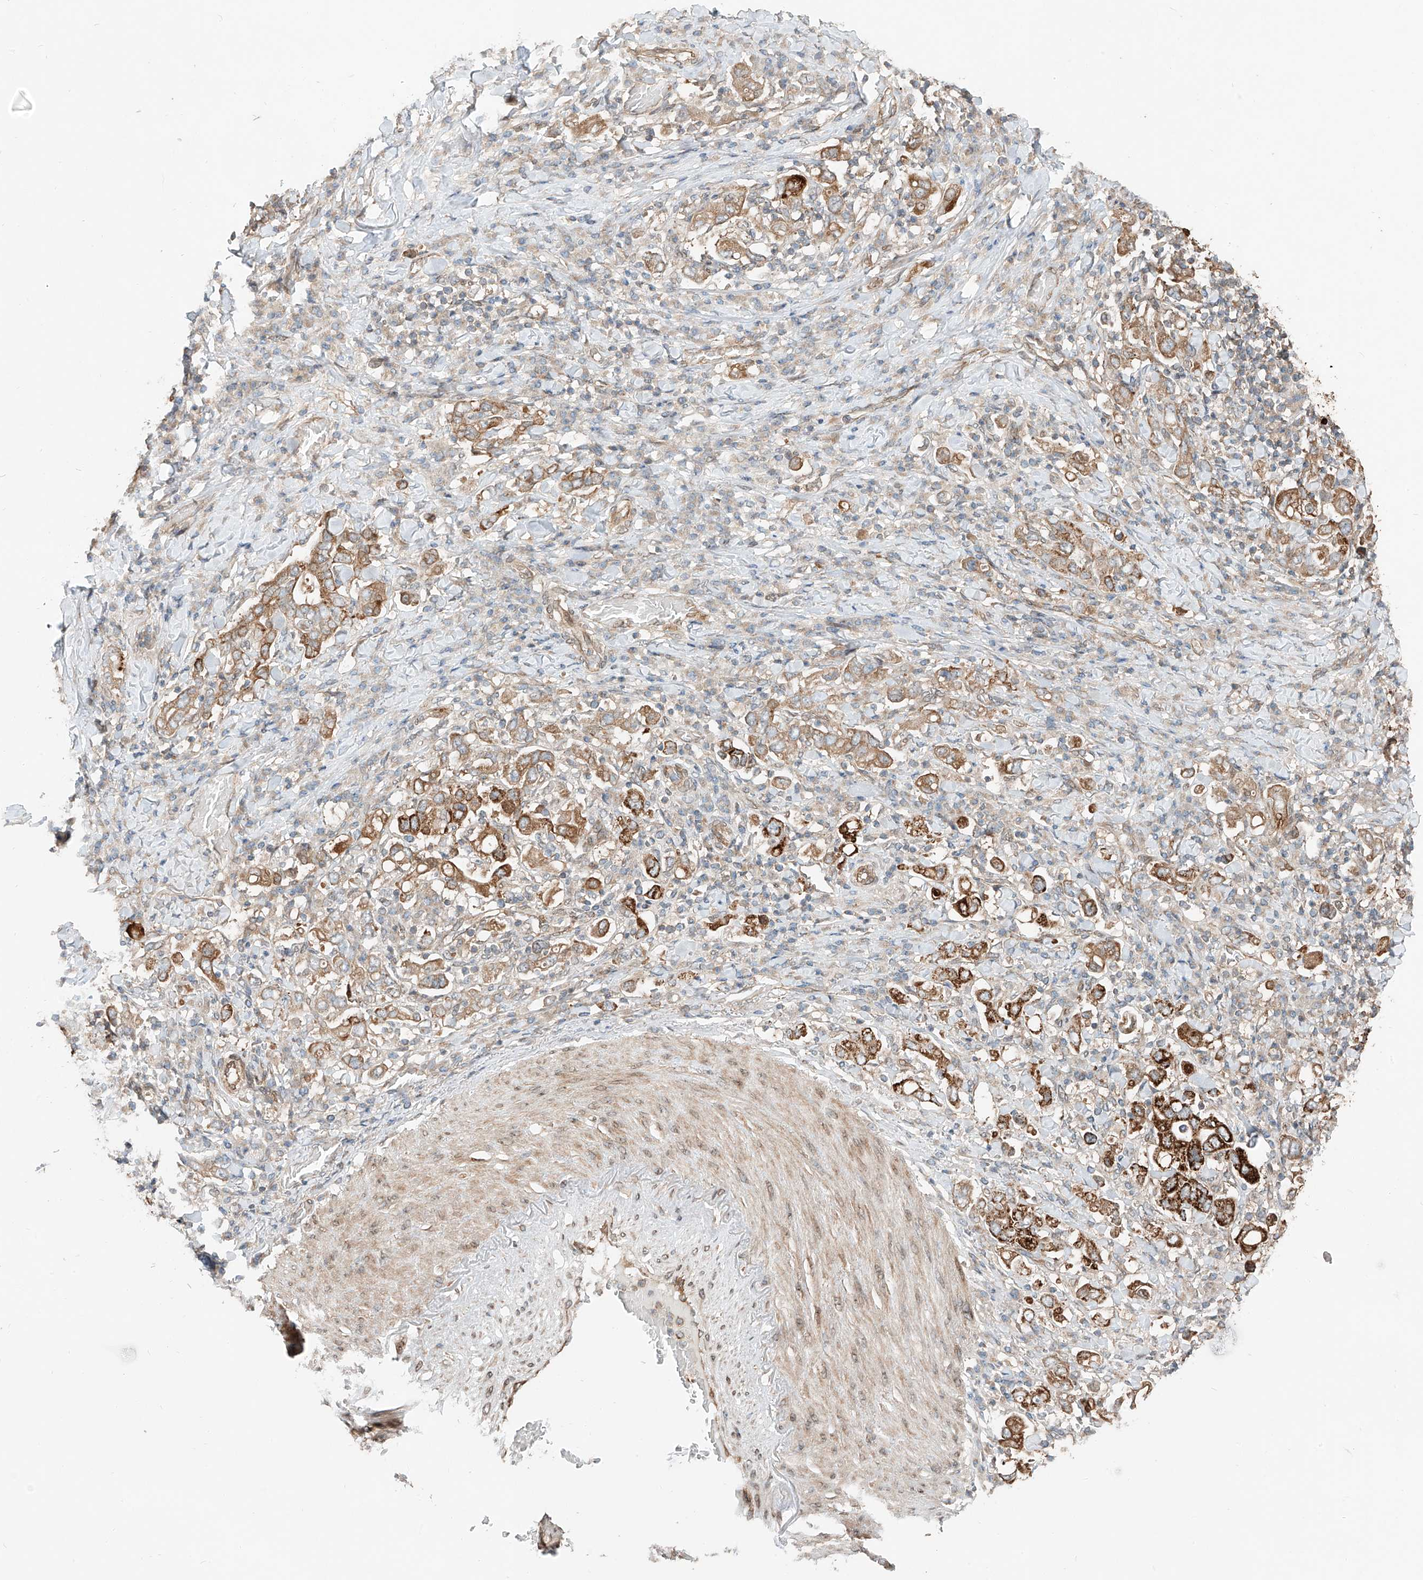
{"staining": {"intensity": "strong", "quantity": ">75%", "location": "cytoplasmic/membranous"}, "tissue": "stomach cancer", "cell_type": "Tumor cells", "image_type": "cancer", "snomed": [{"axis": "morphology", "description": "Adenocarcinoma, NOS"}, {"axis": "topography", "description": "Stomach, upper"}], "caption": "Stomach cancer (adenocarcinoma) stained for a protein displays strong cytoplasmic/membranous positivity in tumor cells. Immunohistochemistry stains the protein in brown and the nuclei are stained blue.", "gene": "CEP162", "patient": {"sex": "male", "age": 62}}